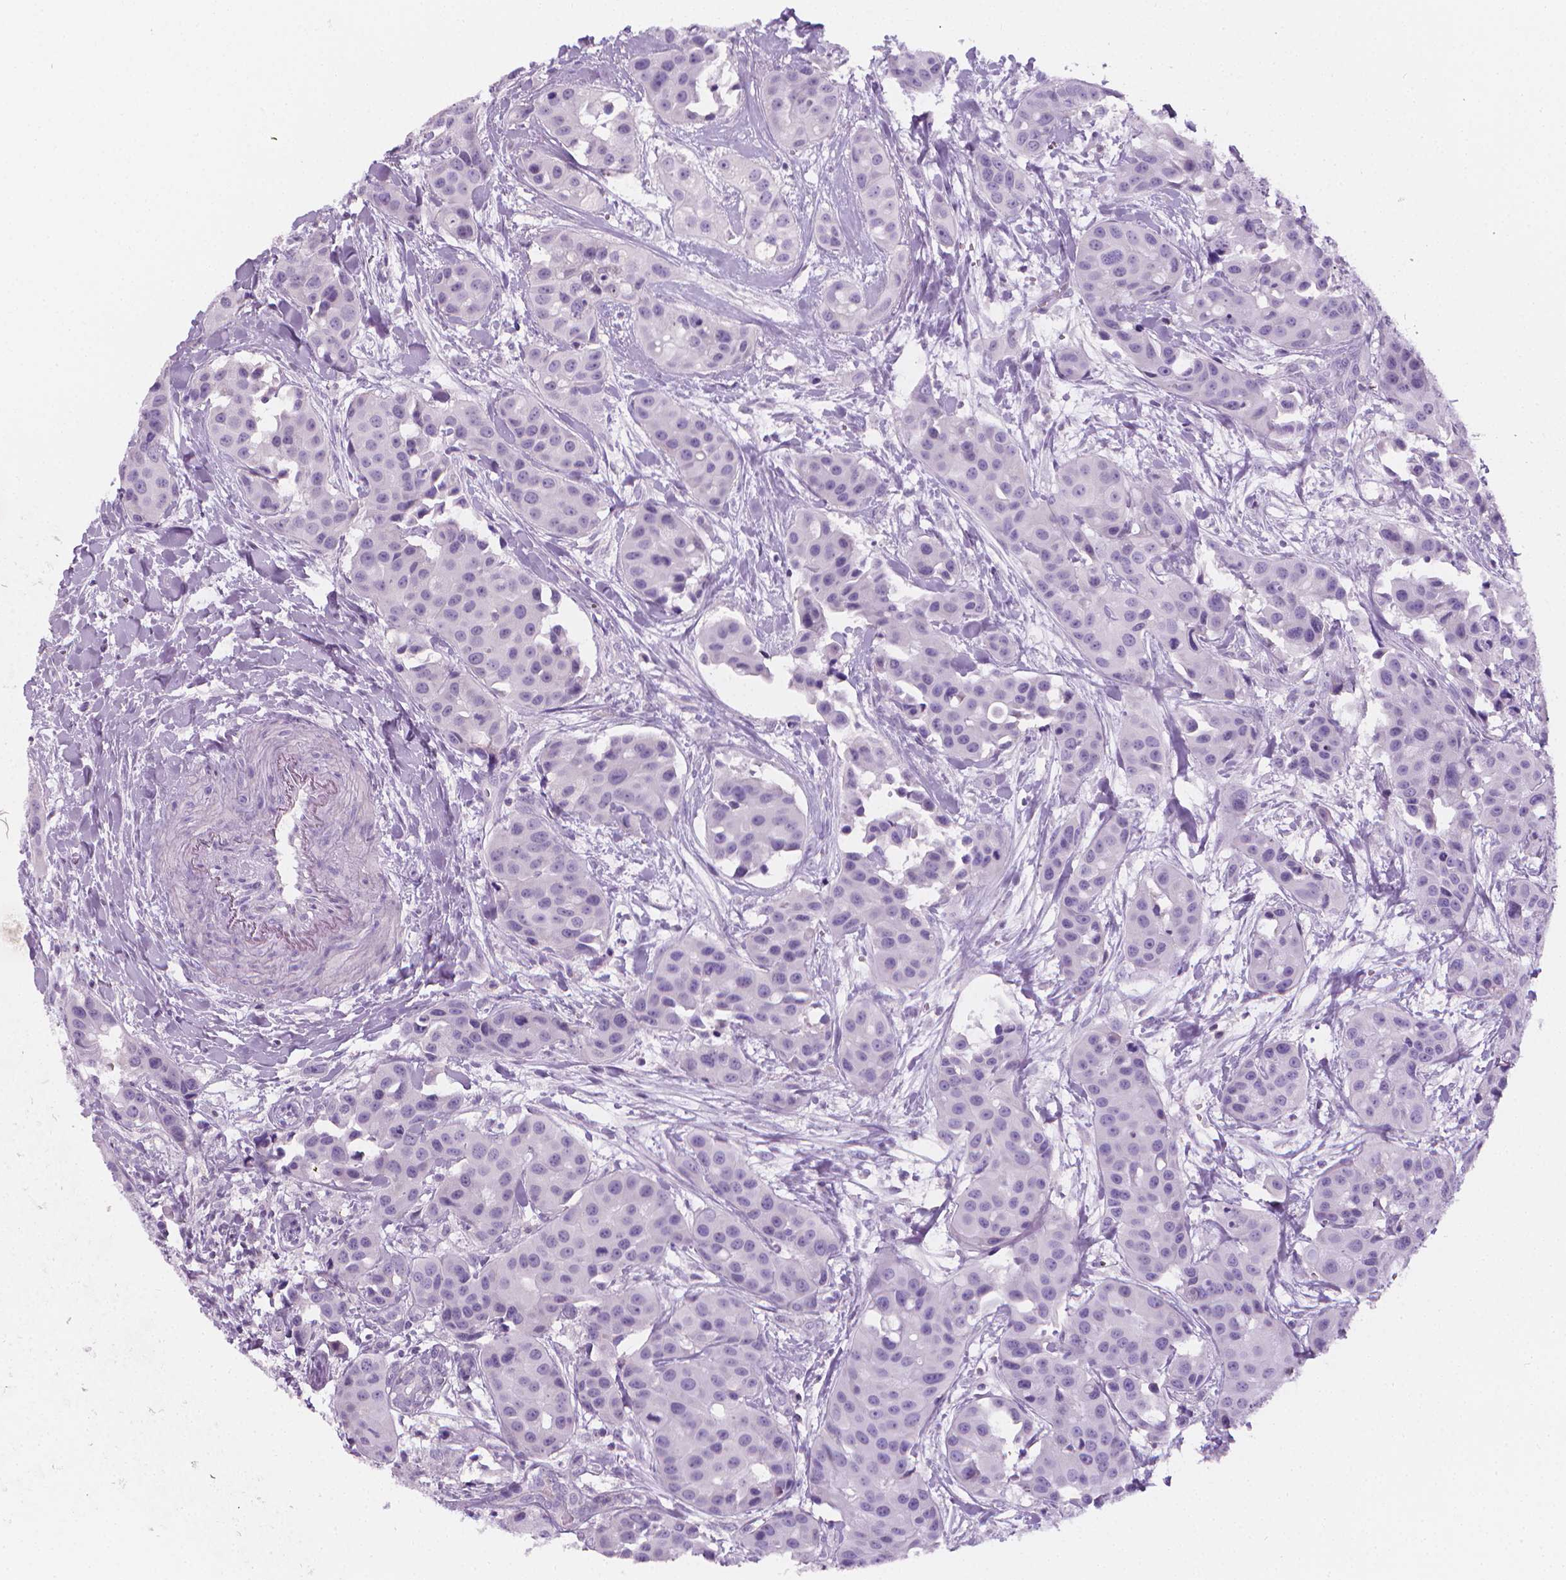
{"staining": {"intensity": "negative", "quantity": "none", "location": "none"}, "tissue": "head and neck cancer", "cell_type": "Tumor cells", "image_type": "cancer", "snomed": [{"axis": "morphology", "description": "Adenocarcinoma, NOS"}, {"axis": "topography", "description": "Head-Neck"}], "caption": "Protein analysis of adenocarcinoma (head and neck) shows no significant staining in tumor cells.", "gene": "DCAF8L1", "patient": {"sex": "male", "age": 76}}